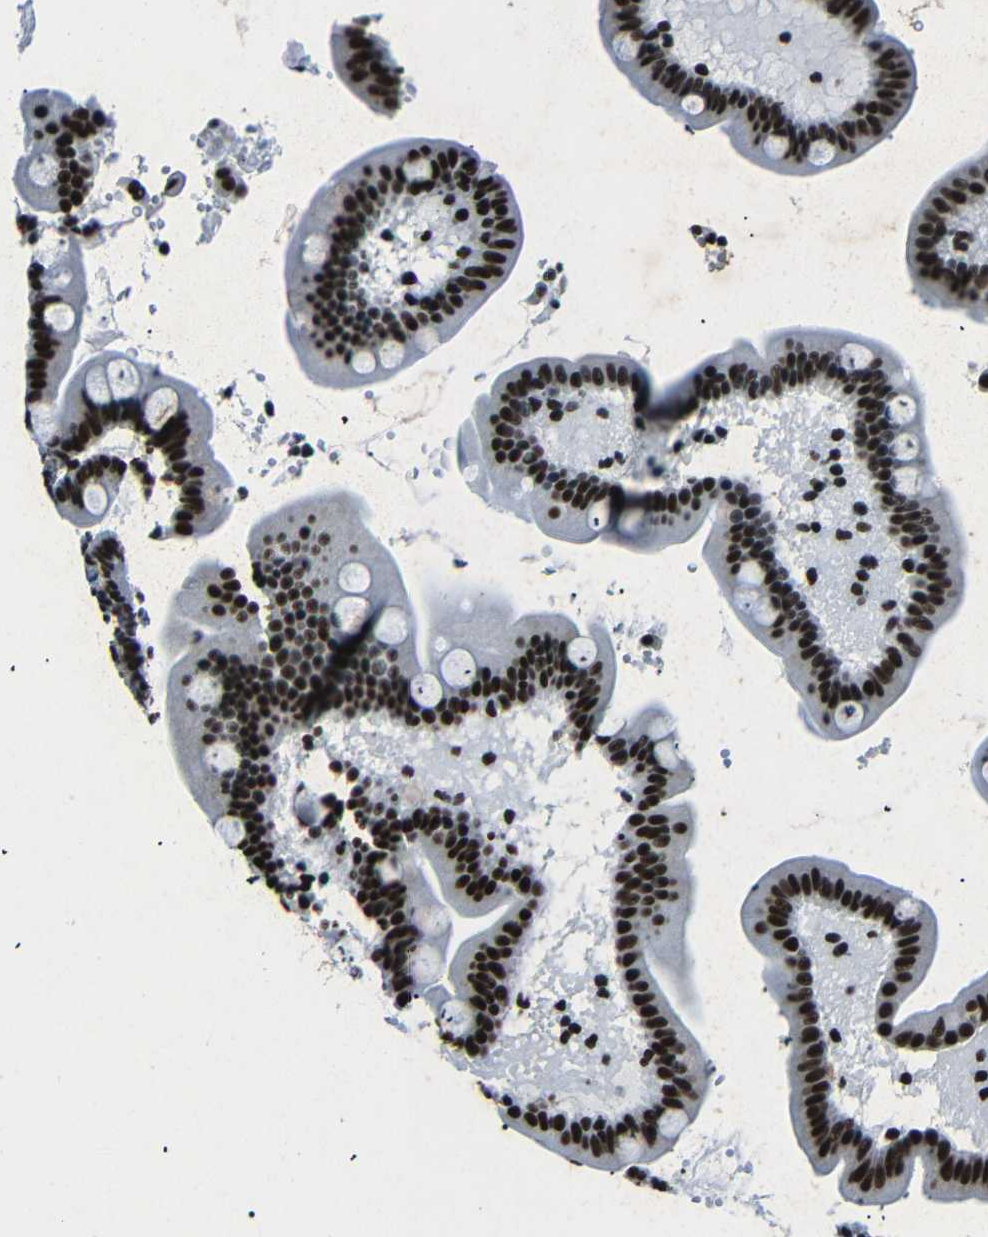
{"staining": {"intensity": "strong", "quantity": ">75%", "location": "nuclear"}, "tissue": "duodenum", "cell_type": "Glandular cells", "image_type": "normal", "snomed": [{"axis": "morphology", "description": "Normal tissue, NOS"}, {"axis": "topography", "description": "Duodenum"}], "caption": "This is an image of immunohistochemistry staining of benign duodenum, which shows strong staining in the nuclear of glandular cells.", "gene": "SRSF1", "patient": {"sex": "male", "age": 54}}